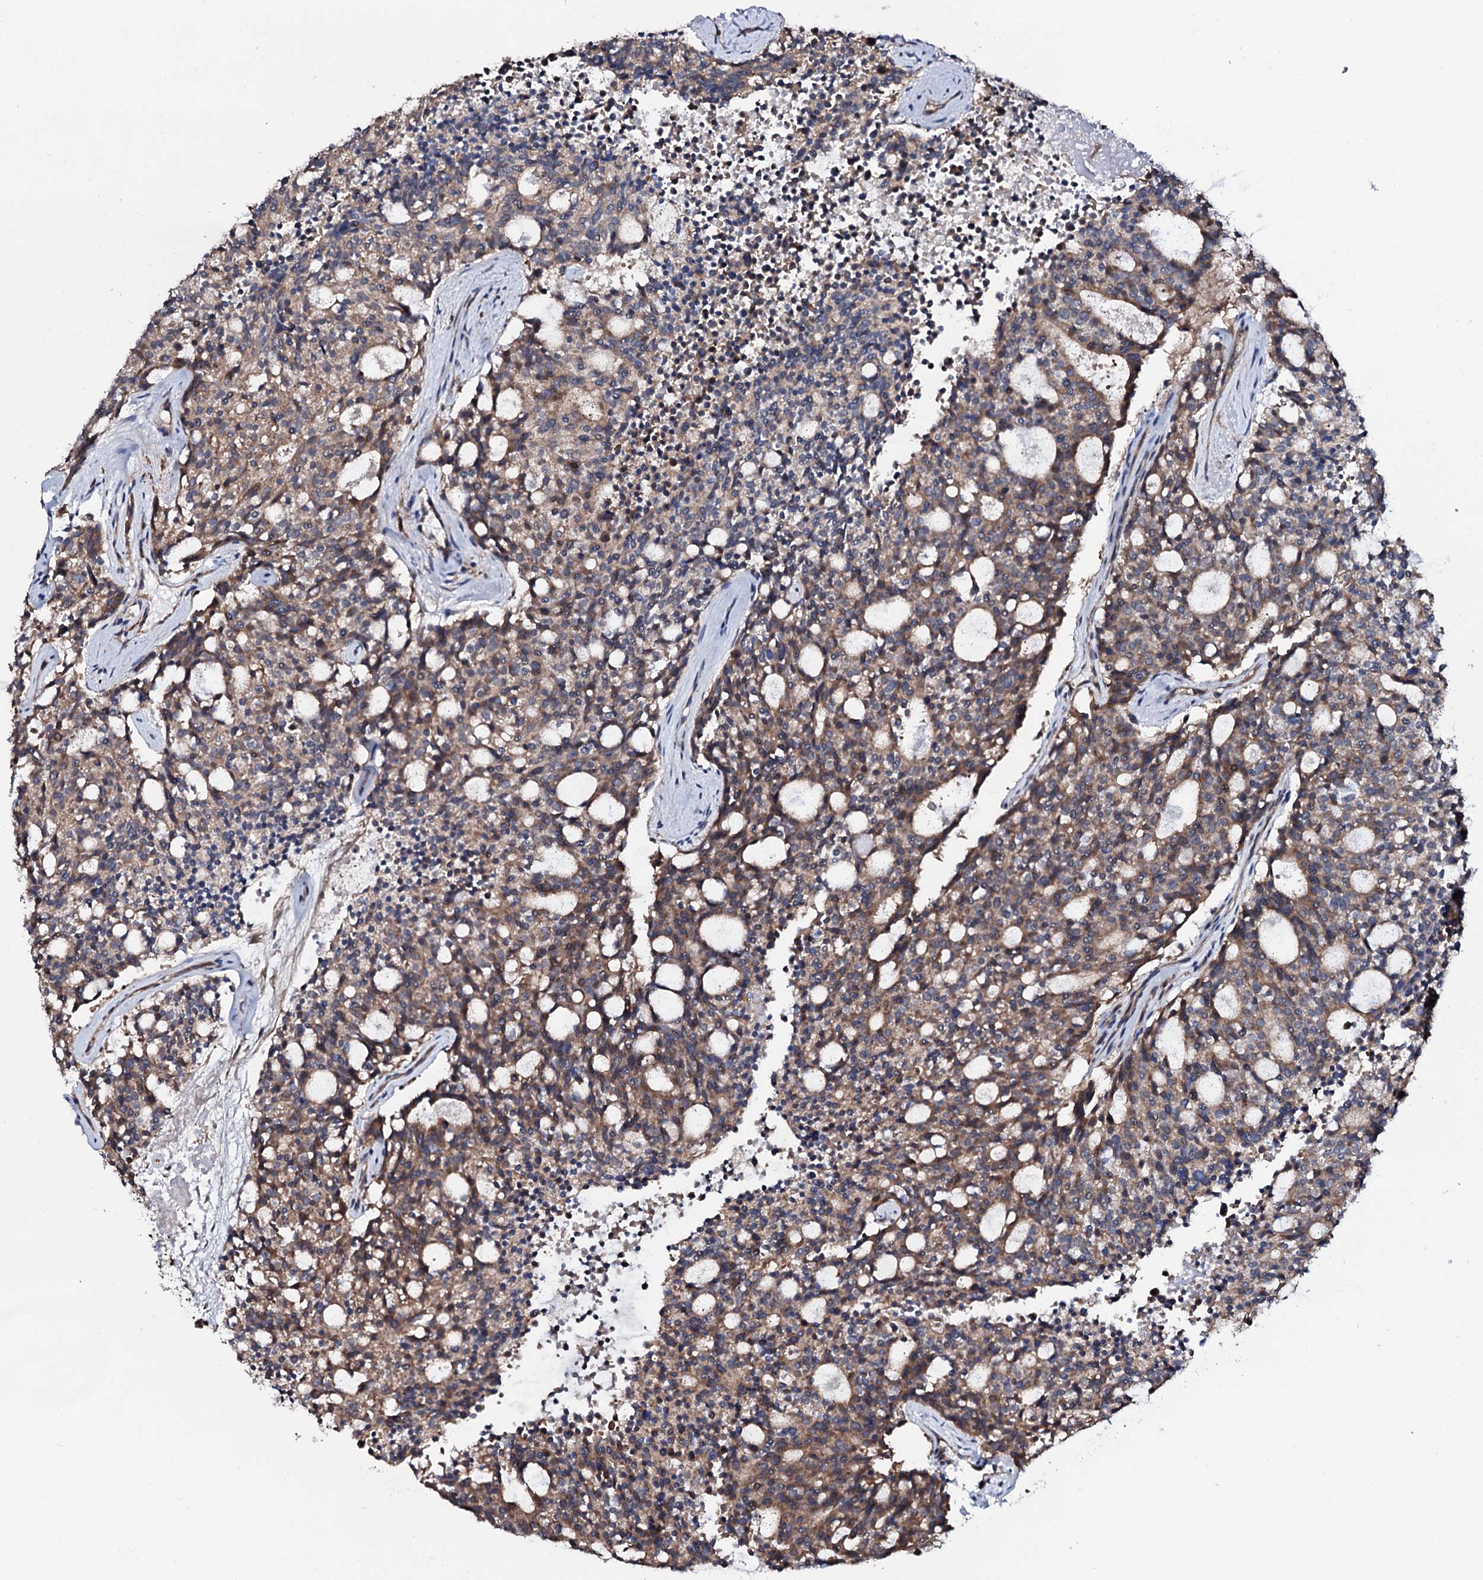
{"staining": {"intensity": "weak", "quantity": ">75%", "location": "cytoplasmic/membranous"}, "tissue": "carcinoid", "cell_type": "Tumor cells", "image_type": "cancer", "snomed": [{"axis": "morphology", "description": "Carcinoid, malignant, NOS"}, {"axis": "topography", "description": "Pancreas"}], "caption": "Weak cytoplasmic/membranous protein expression is identified in approximately >75% of tumor cells in carcinoid.", "gene": "COG6", "patient": {"sex": "female", "age": 54}}